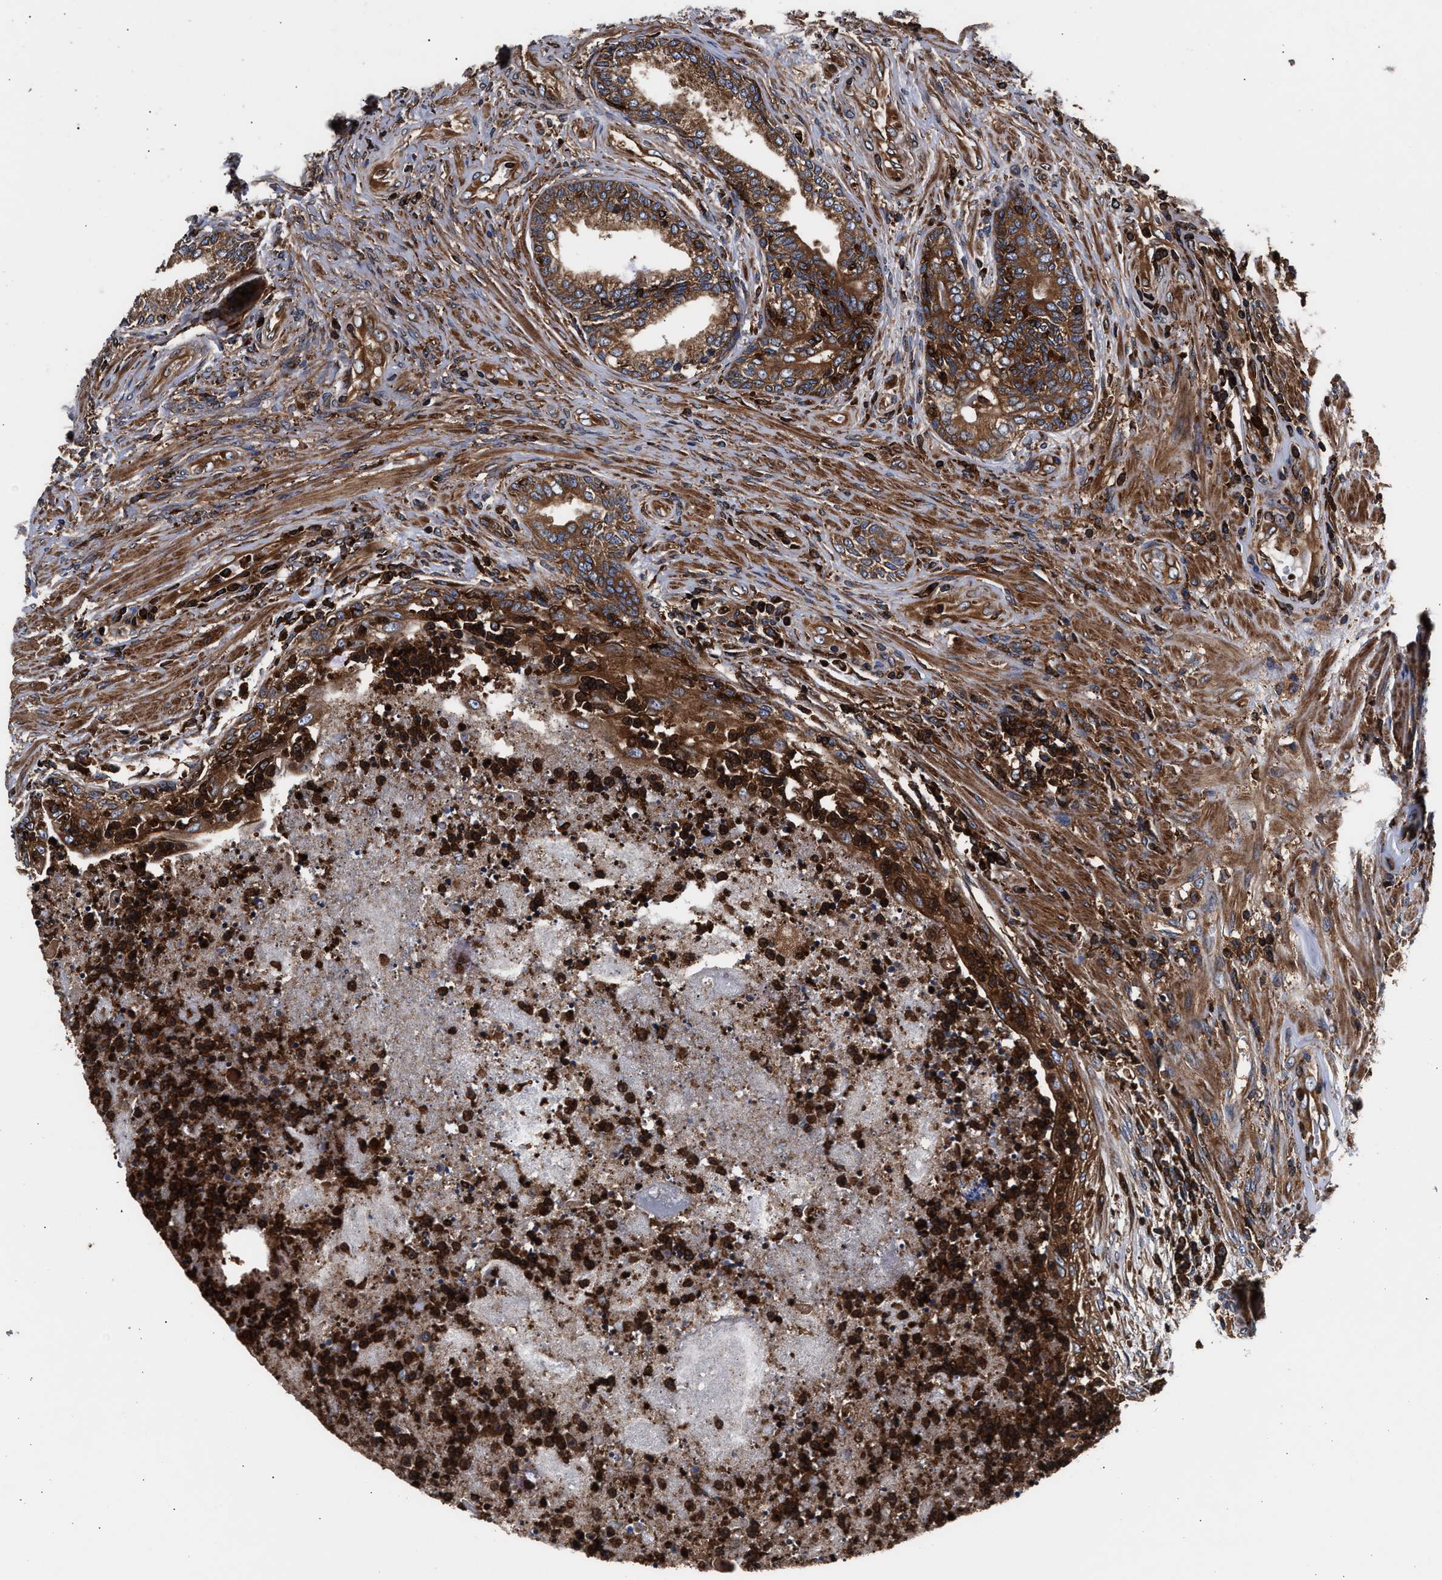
{"staining": {"intensity": "strong", "quantity": ">75%", "location": "cytoplasmic/membranous"}, "tissue": "prostate", "cell_type": "Glandular cells", "image_type": "normal", "snomed": [{"axis": "morphology", "description": "Normal tissue, NOS"}, {"axis": "topography", "description": "Prostate"}], "caption": "Prostate stained with a brown dye displays strong cytoplasmic/membranous positive positivity in approximately >75% of glandular cells.", "gene": "ENSG00000286112", "patient": {"sex": "male", "age": 76}}